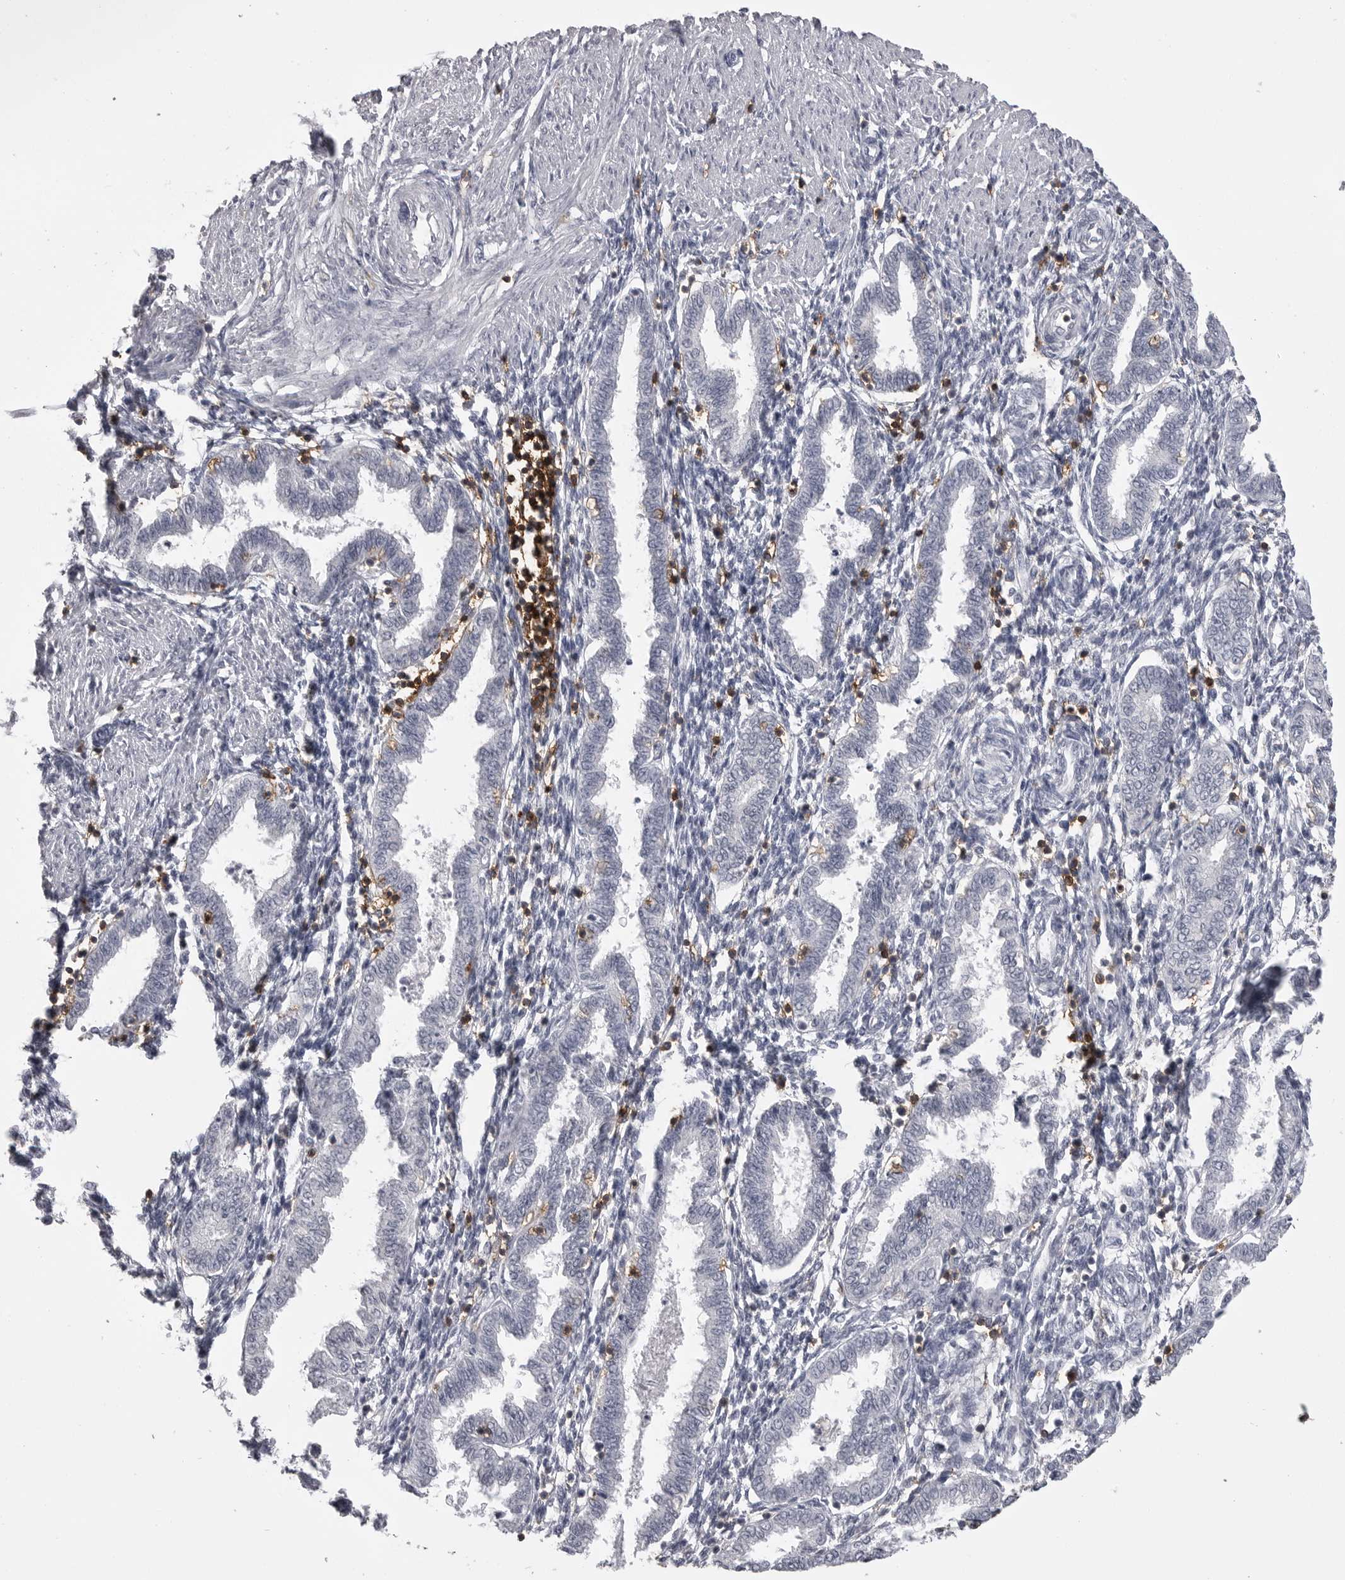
{"staining": {"intensity": "moderate", "quantity": "<25%", "location": "cytoplasmic/membranous"}, "tissue": "endometrium", "cell_type": "Cells in endometrial stroma", "image_type": "normal", "snomed": [{"axis": "morphology", "description": "Normal tissue, NOS"}, {"axis": "topography", "description": "Endometrium"}], "caption": "Brown immunohistochemical staining in unremarkable endometrium displays moderate cytoplasmic/membranous expression in about <25% of cells in endometrial stroma.", "gene": "ITGAL", "patient": {"sex": "female", "age": 33}}